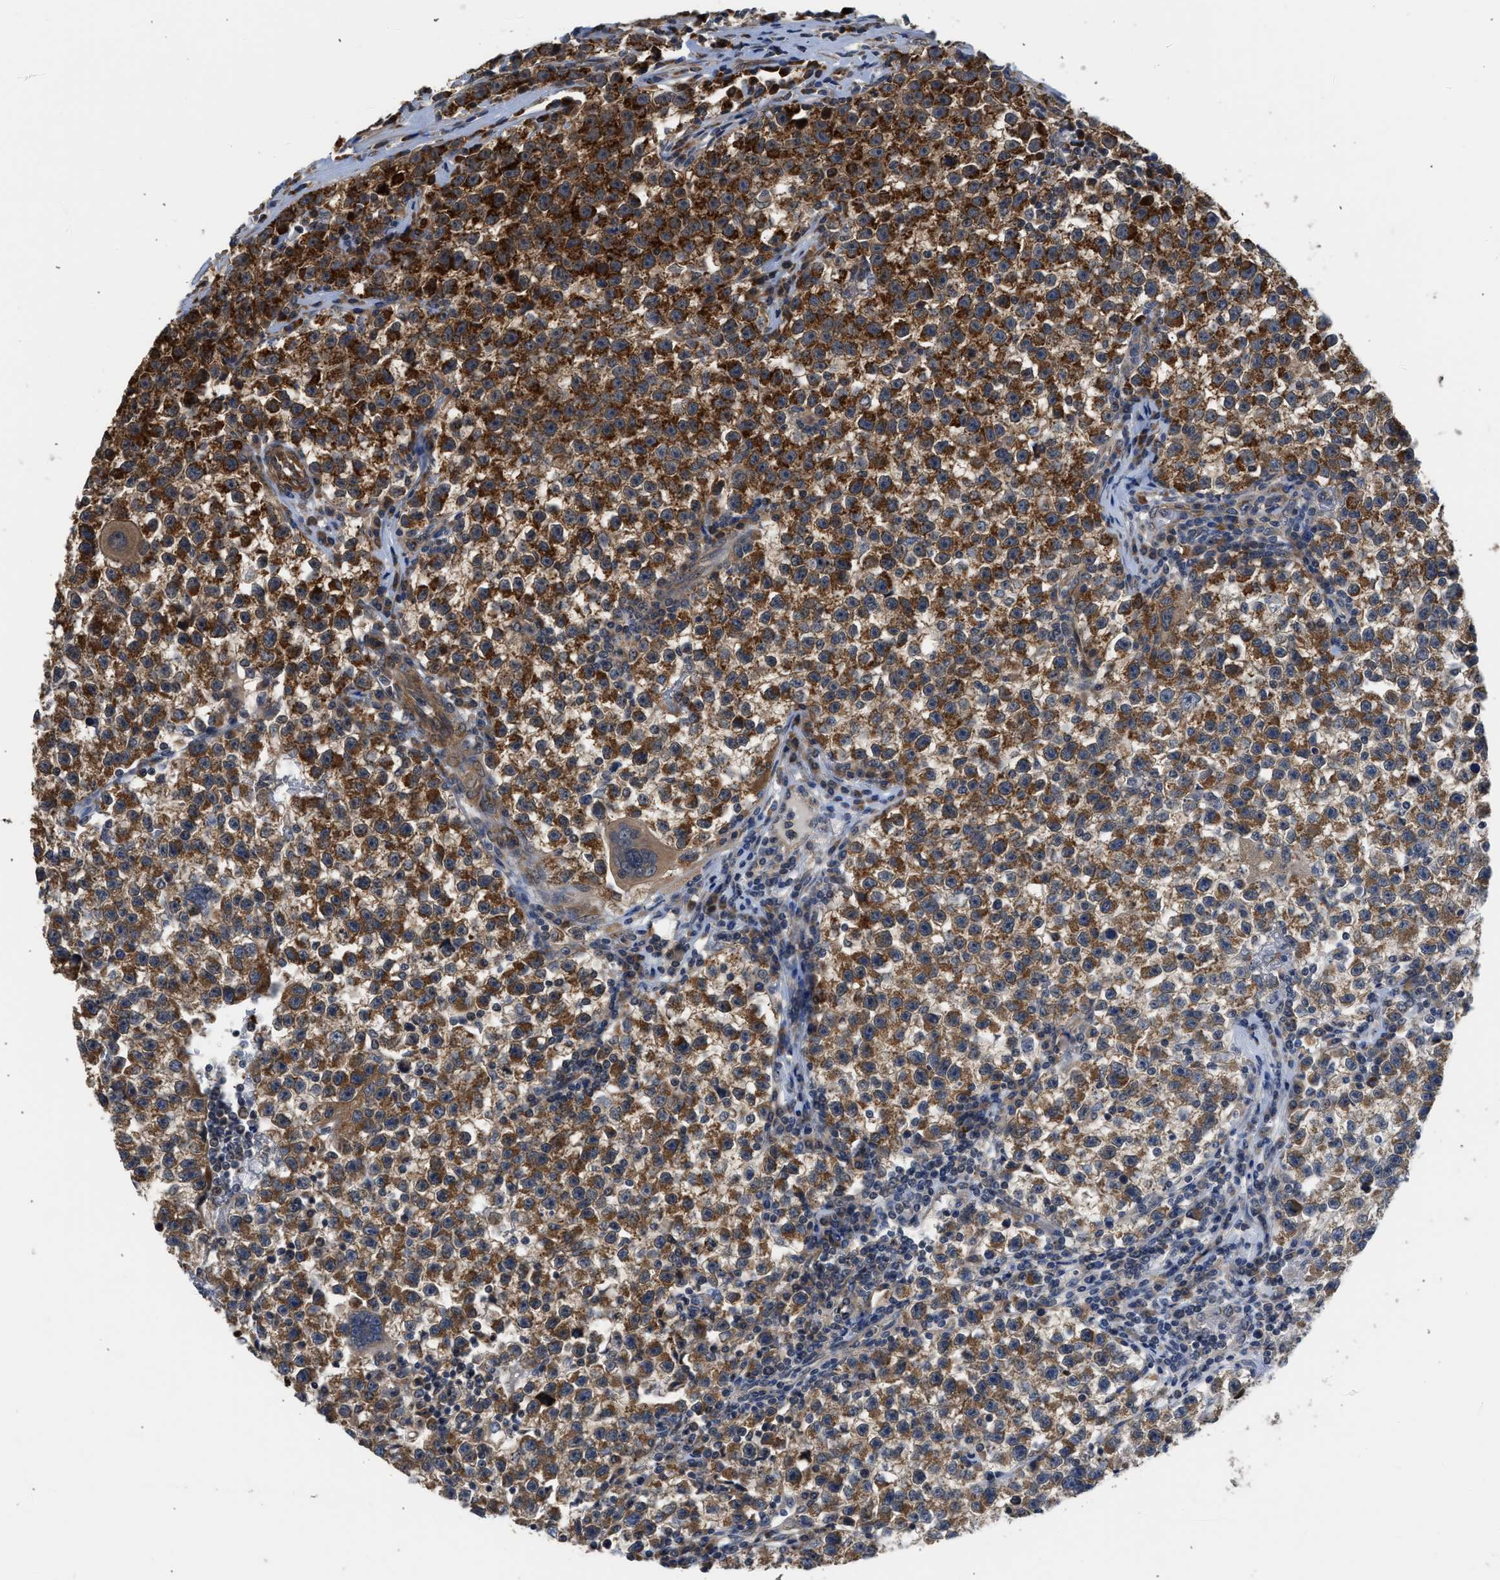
{"staining": {"intensity": "strong", "quantity": ">75%", "location": "cytoplasmic/membranous"}, "tissue": "testis cancer", "cell_type": "Tumor cells", "image_type": "cancer", "snomed": [{"axis": "morphology", "description": "Seminoma, NOS"}, {"axis": "topography", "description": "Testis"}], "caption": "Protein staining by IHC reveals strong cytoplasmic/membranous positivity in approximately >75% of tumor cells in testis cancer (seminoma). Immunohistochemistry stains the protein in brown and the nuclei are stained blue.", "gene": "POLG2", "patient": {"sex": "male", "age": 22}}